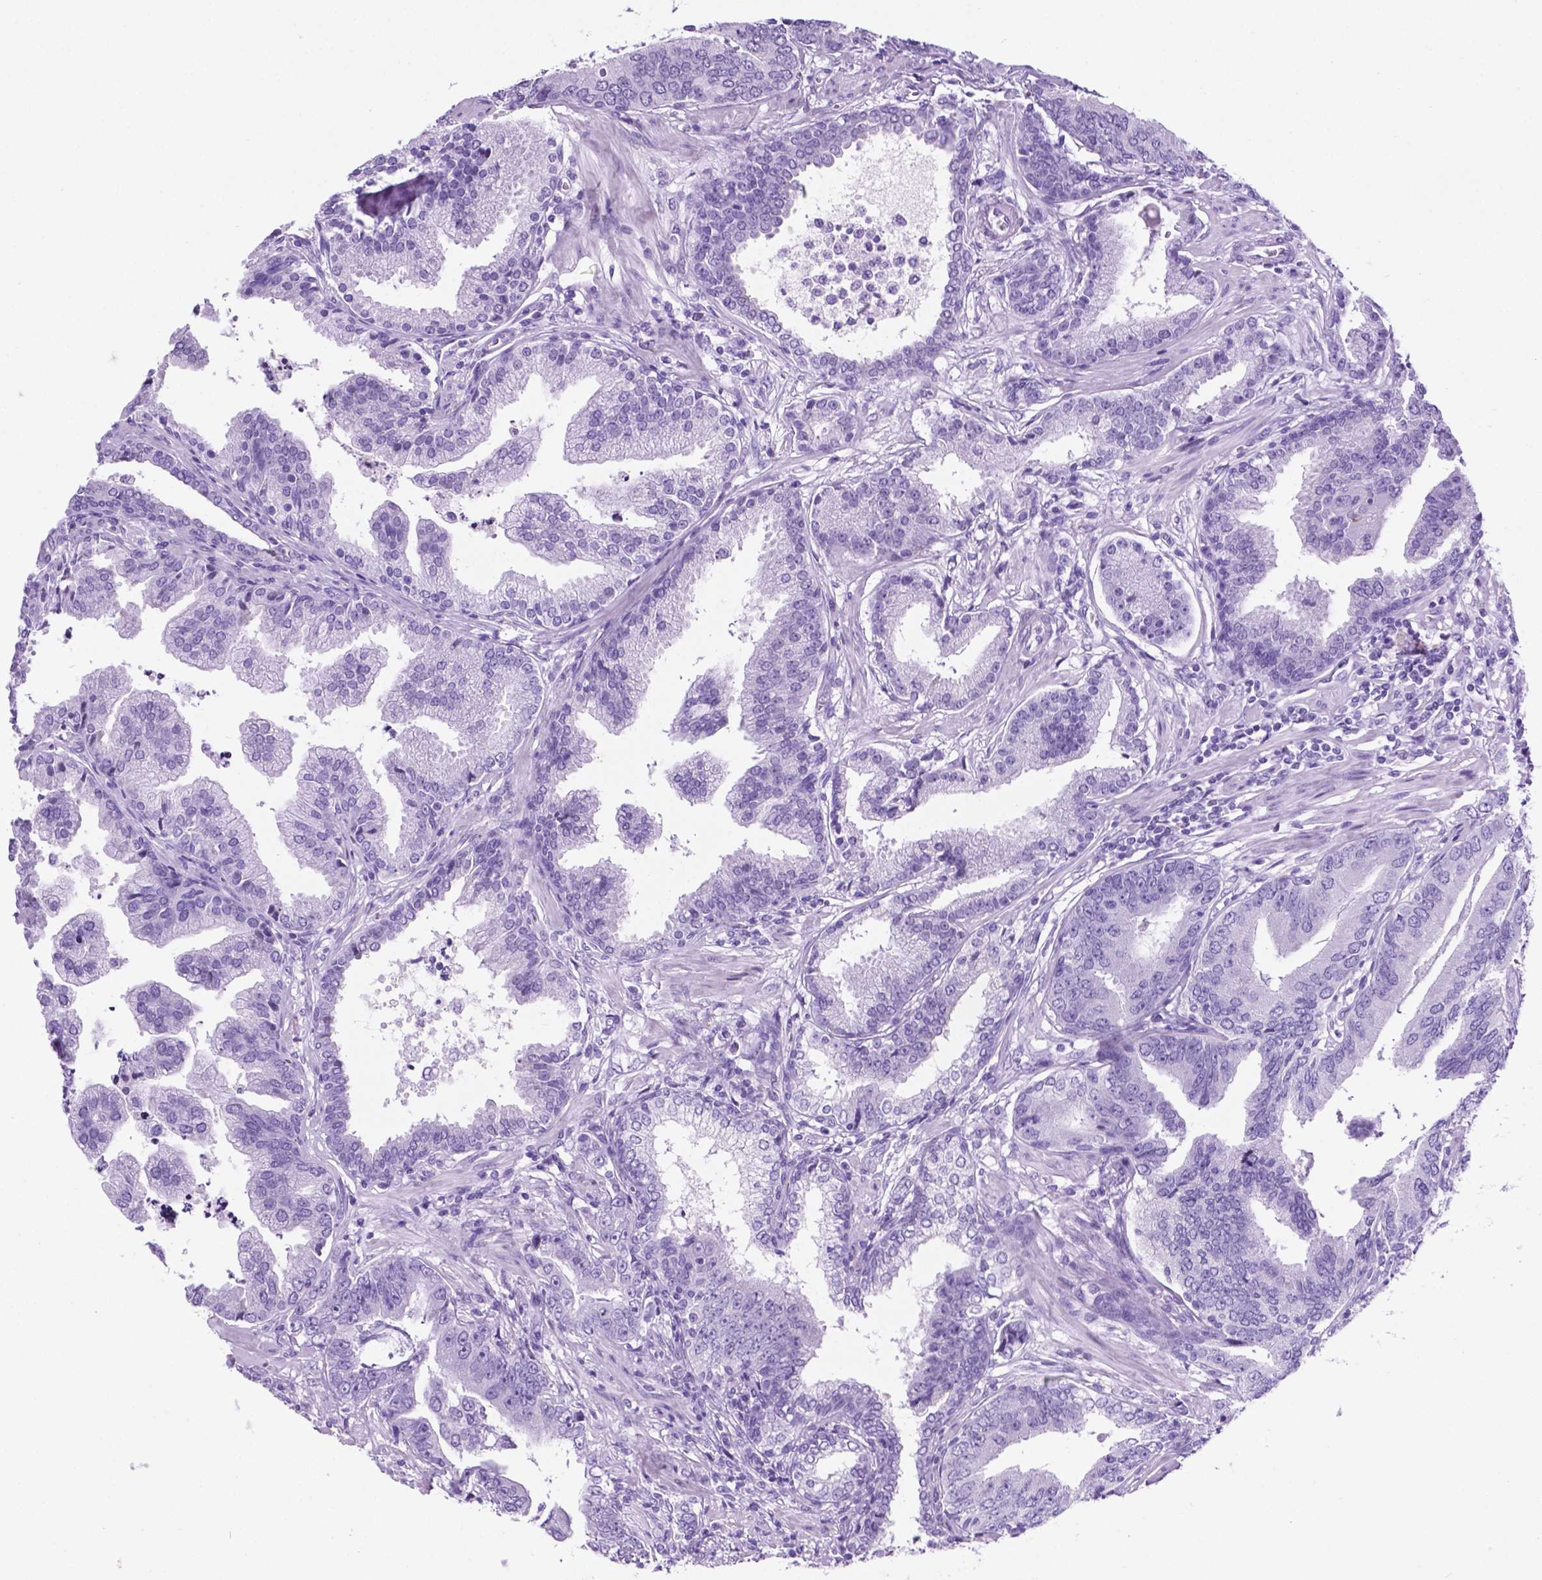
{"staining": {"intensity": "negative", "quantity": "none", "location": "none"}, "tissue": "prostate cancer", "cell_type": "Tumor cells", "image_type": "cancer", "snomed": [{"axis": "morphology", "description": "Adenocarcinoma, NOS"}, {"axis": "topography", "description": "Prostate"}], "caption": "An immunohistochemistry micrograph of prostate adenocarcinoma is shown. There is no staining in tumor cells of prostate adenocarcinoma.", "gene": "C17orf107", "patient": {"sex": "male", "age": 64}}